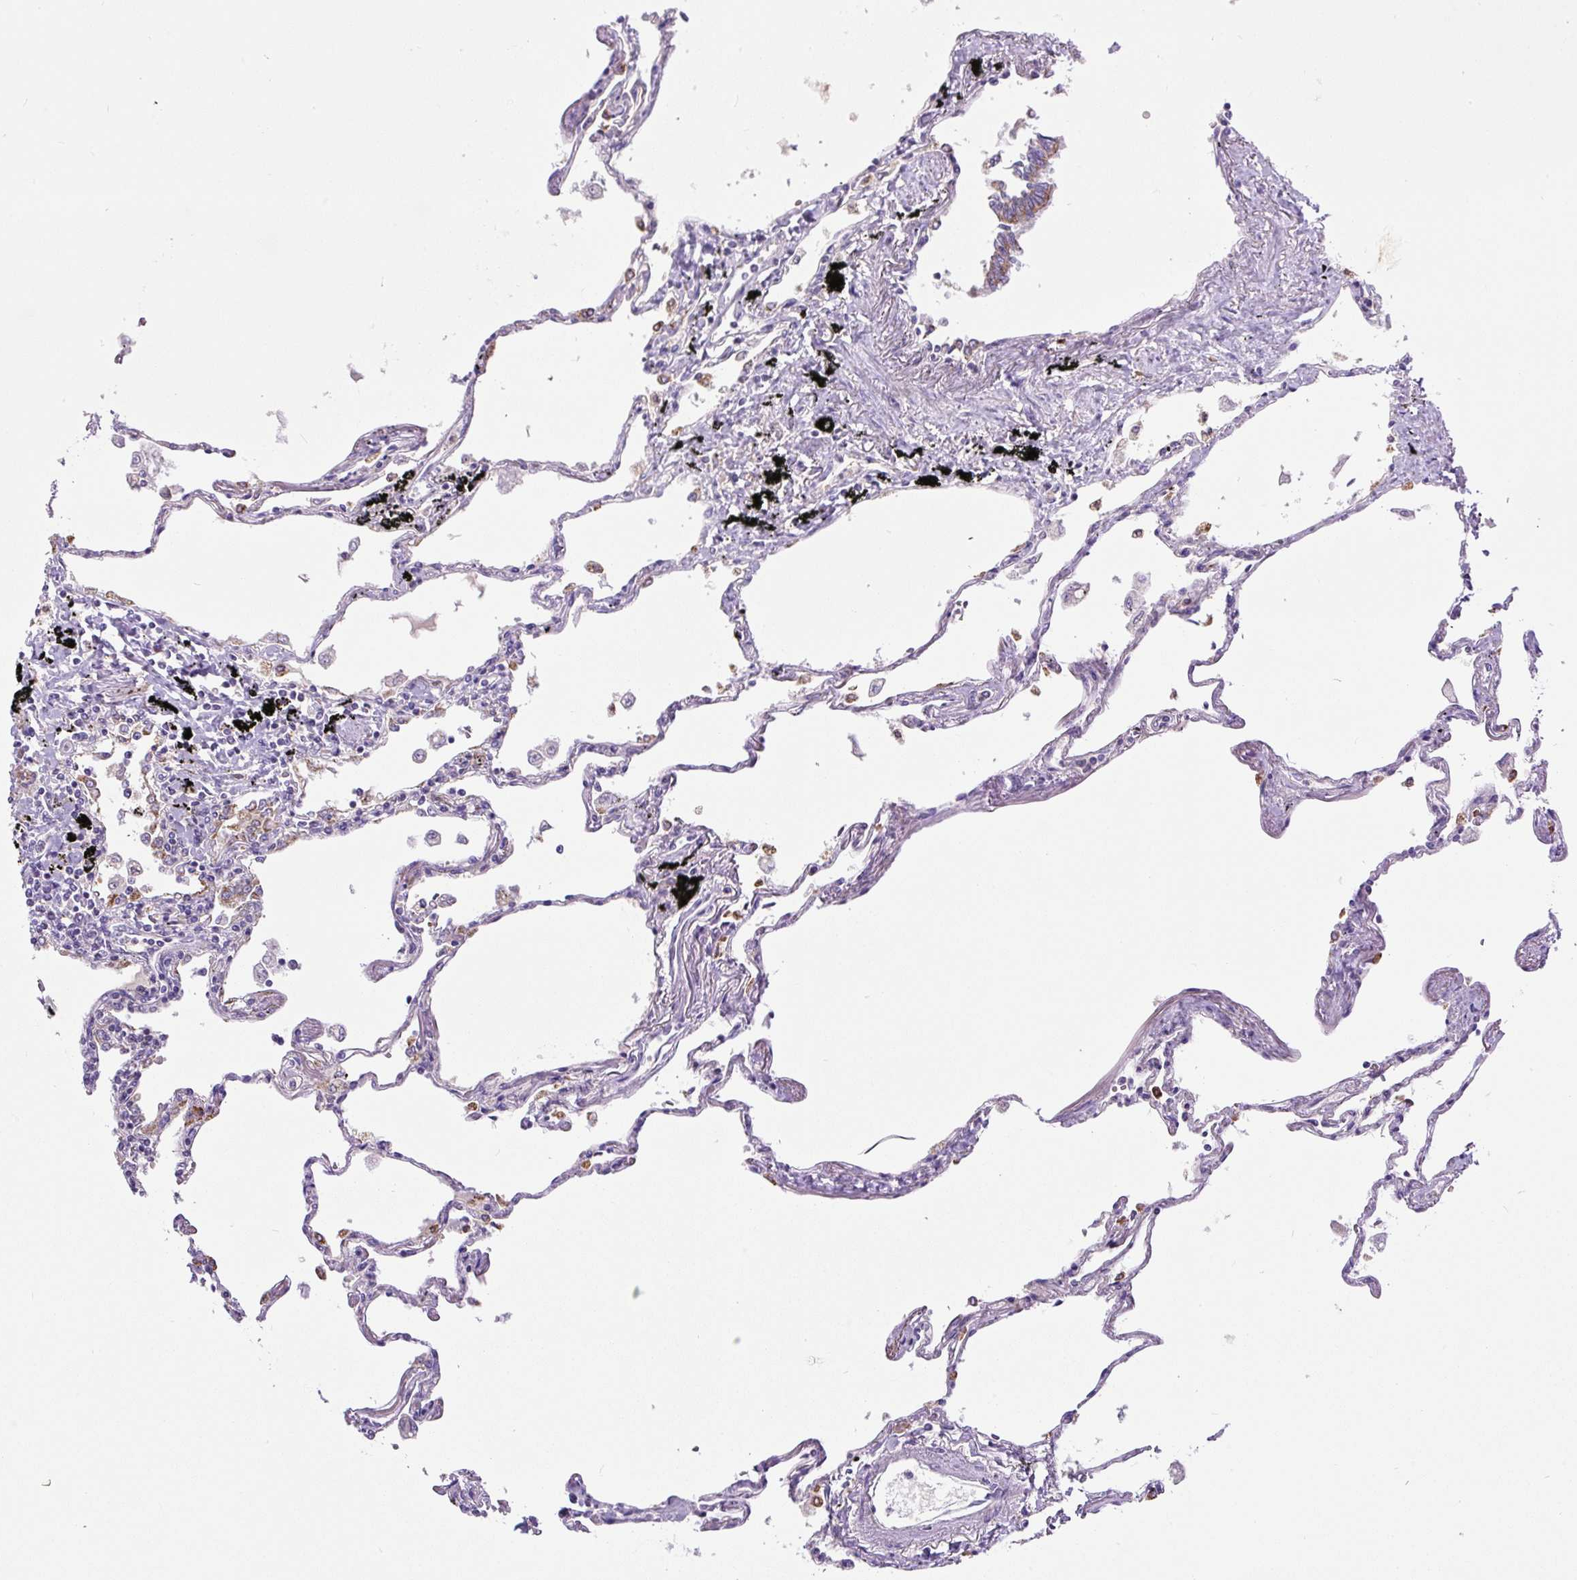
{"staining": {"intensity": "moderate", "quantity": "<25%", "location": "cytoplasmic/membranous"}, "tissue": "lung", "cell_type": "Alveolar cells", "image_type": "normal", "snomed": [{"axis": "morphology", "description": "Normal tissue, NOS"}, {"axis": "topography", "description": "Lung"}], "caption": "Immunohistochemistry of normal human lung exhibits low levels of moderate cytoplasmic/membranous positivity in about <25% of alveolar cells. (Stains: DAB (3,3'-diaminobenzidine) in brown, nuclei in blue, Microscopy: brightfield microscopy at high magnification).", "gene": "ZNF596", "patient": {"sex": "female", "age": 67}}